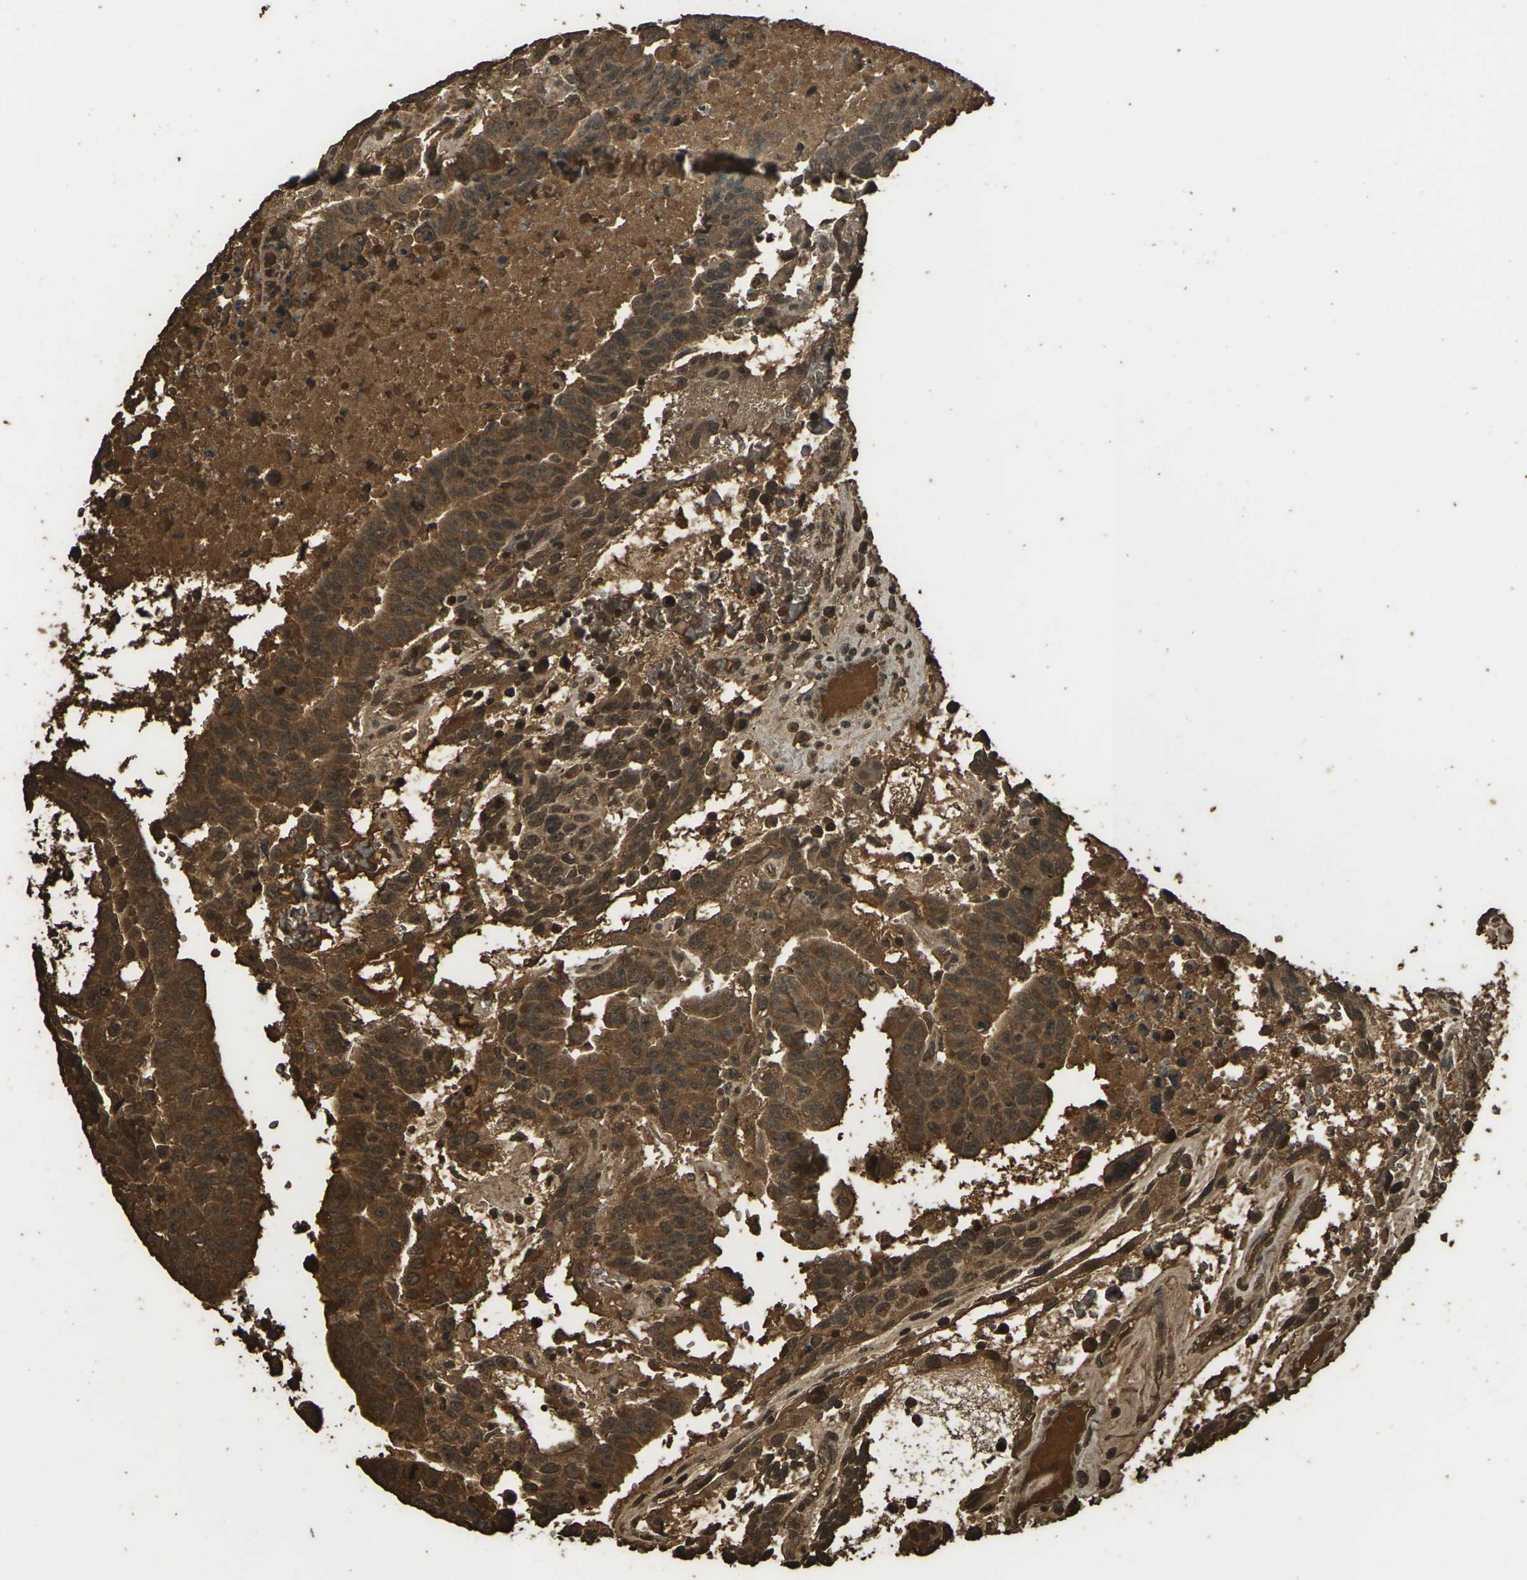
{"staining": {"intensity": "strong", "quantity": ">75%", "location": "cytoplasmic/membranous,nuclear"}, "tissue": "testis cancer", "cell_type": "Tumor cells", "image_type": "cancer", "snomed": [{"axis": "morphology", "description": "Seminoma, NOS"}, {"axis": "morphology", "description": "Carcinoma, Embryonal, NOS"}, {"axis": "topography", "description": "Testis"}], "caption": "Protein analysis of testis cancer (embryonal carcinoma) tissue displays strong cytoplasmic/membranous and nuclear staining in about >75% of tumor cells.", "gene": "CYP1B1", "patient": {"sex": "male", "age": 52}}